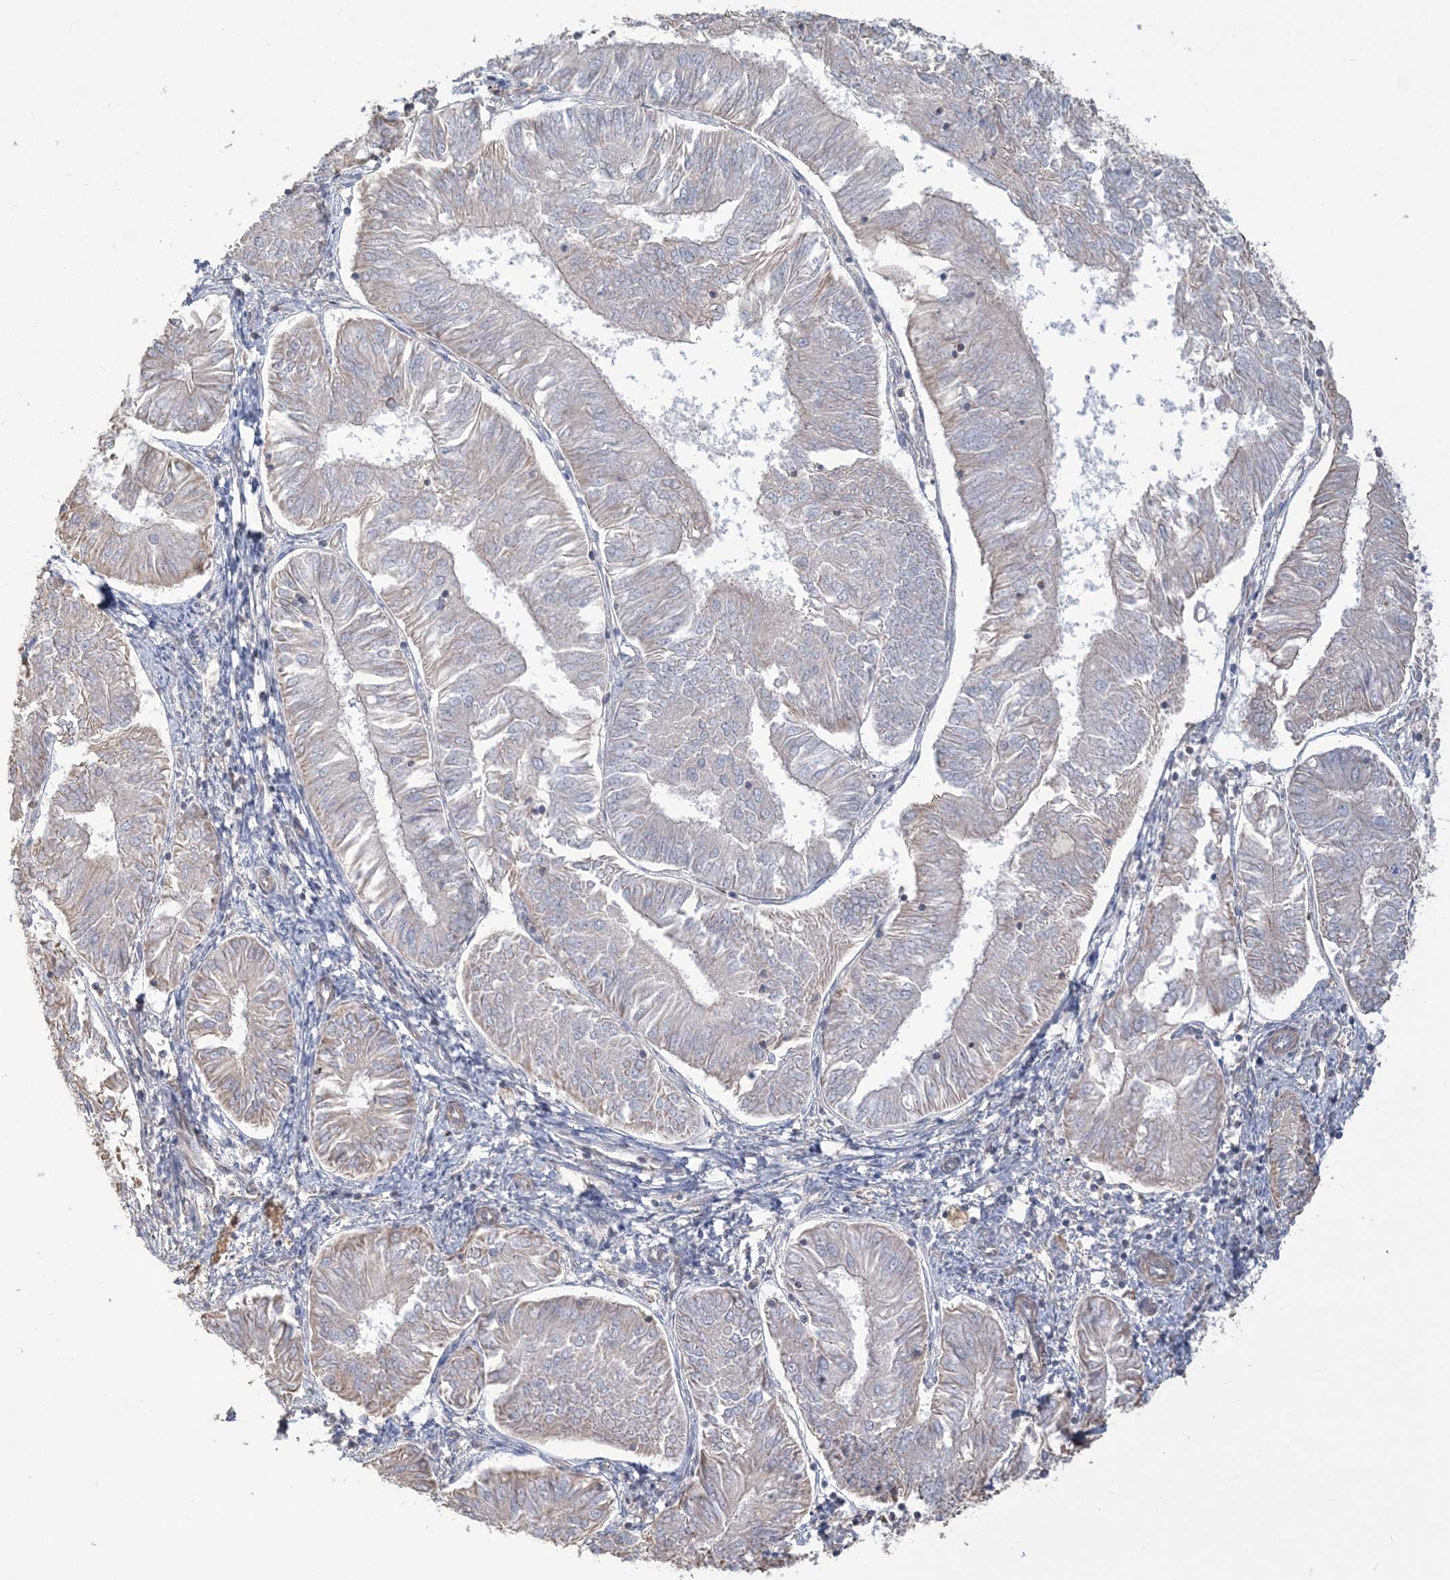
{"staining": {"intensity": "weak", "quantity": "<25%", "location": "cytoplasmic/membranous"}, "tissue": "endometrial cancer", "cell_type": "Tumor cells", "image_type": "cancer", "snomed": [{"axis": "morphology", "description": "Adenocarcinoma, NOS"}, {"axis": "topography", "description": "Endometrium"}], "caption": "Tumor cells show no significant protein expression in endometrial cancer (adenocarcinoma). (Brightfield microscopy of DAB (3,3'-diaminobenzidine) immunohistochemistry at high magnification).", "gene": "ZNF821", "patient": {"sex": "female", "age": 58}}